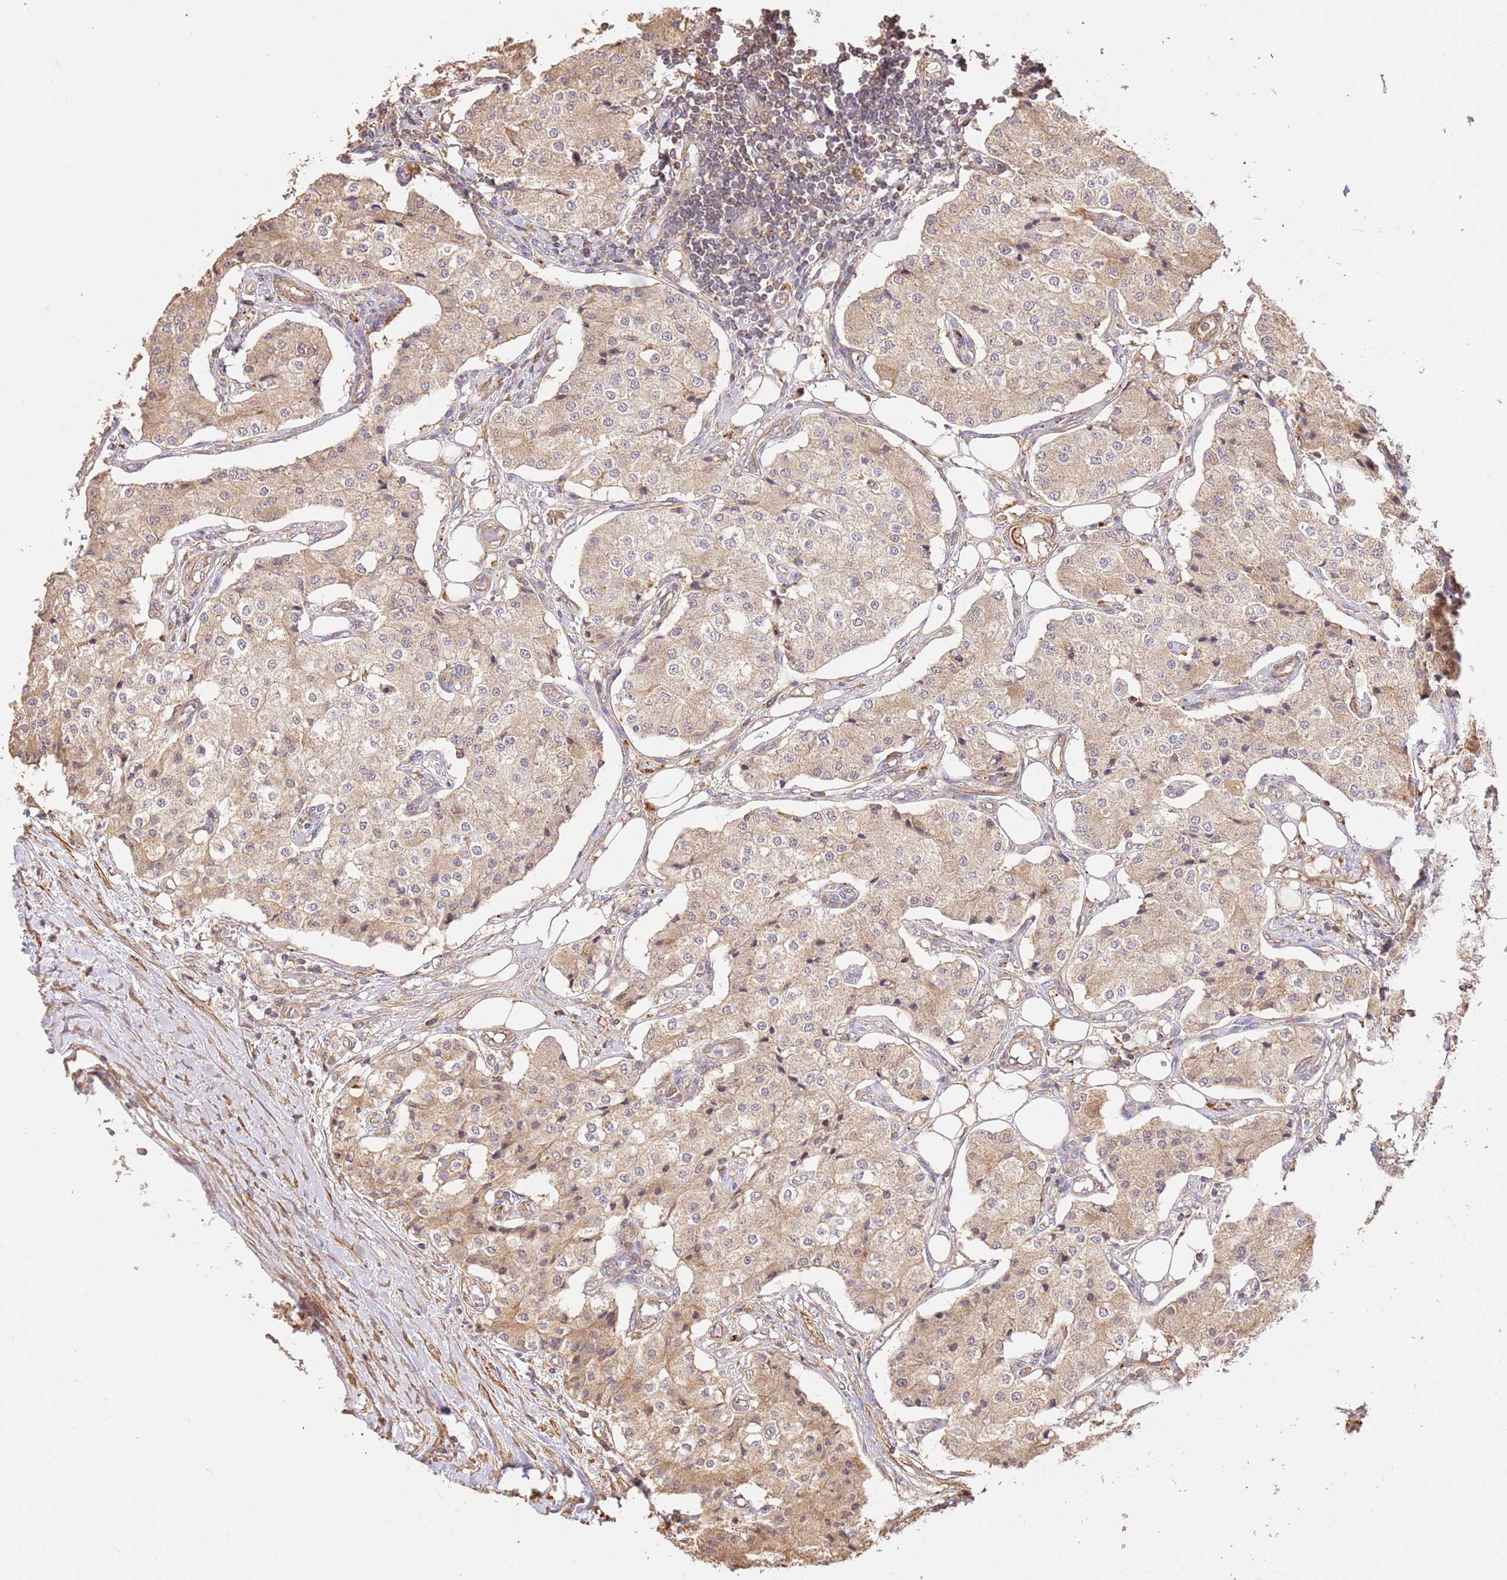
{"staining": {"intensity": "weak", "quantity": "25%-75%", "location": "cytoplasmic/membranous"}, "tissue": "carcinoid", "cell_type": "Tumor cells", "image_type": "cancer", "snomed": [{"axis": "morphology", "description": "Carcinoid, malignant, NOS"}, {"axis": "topography", "description": "Colon"}], "caption": "A low amount of weak cytoplasmic/membranous positivity is present in about 25%-75% of tumor cells in carcinoid tissue.", "gene": "CEP55", "patient": {"sex": "female", "age": 52}}